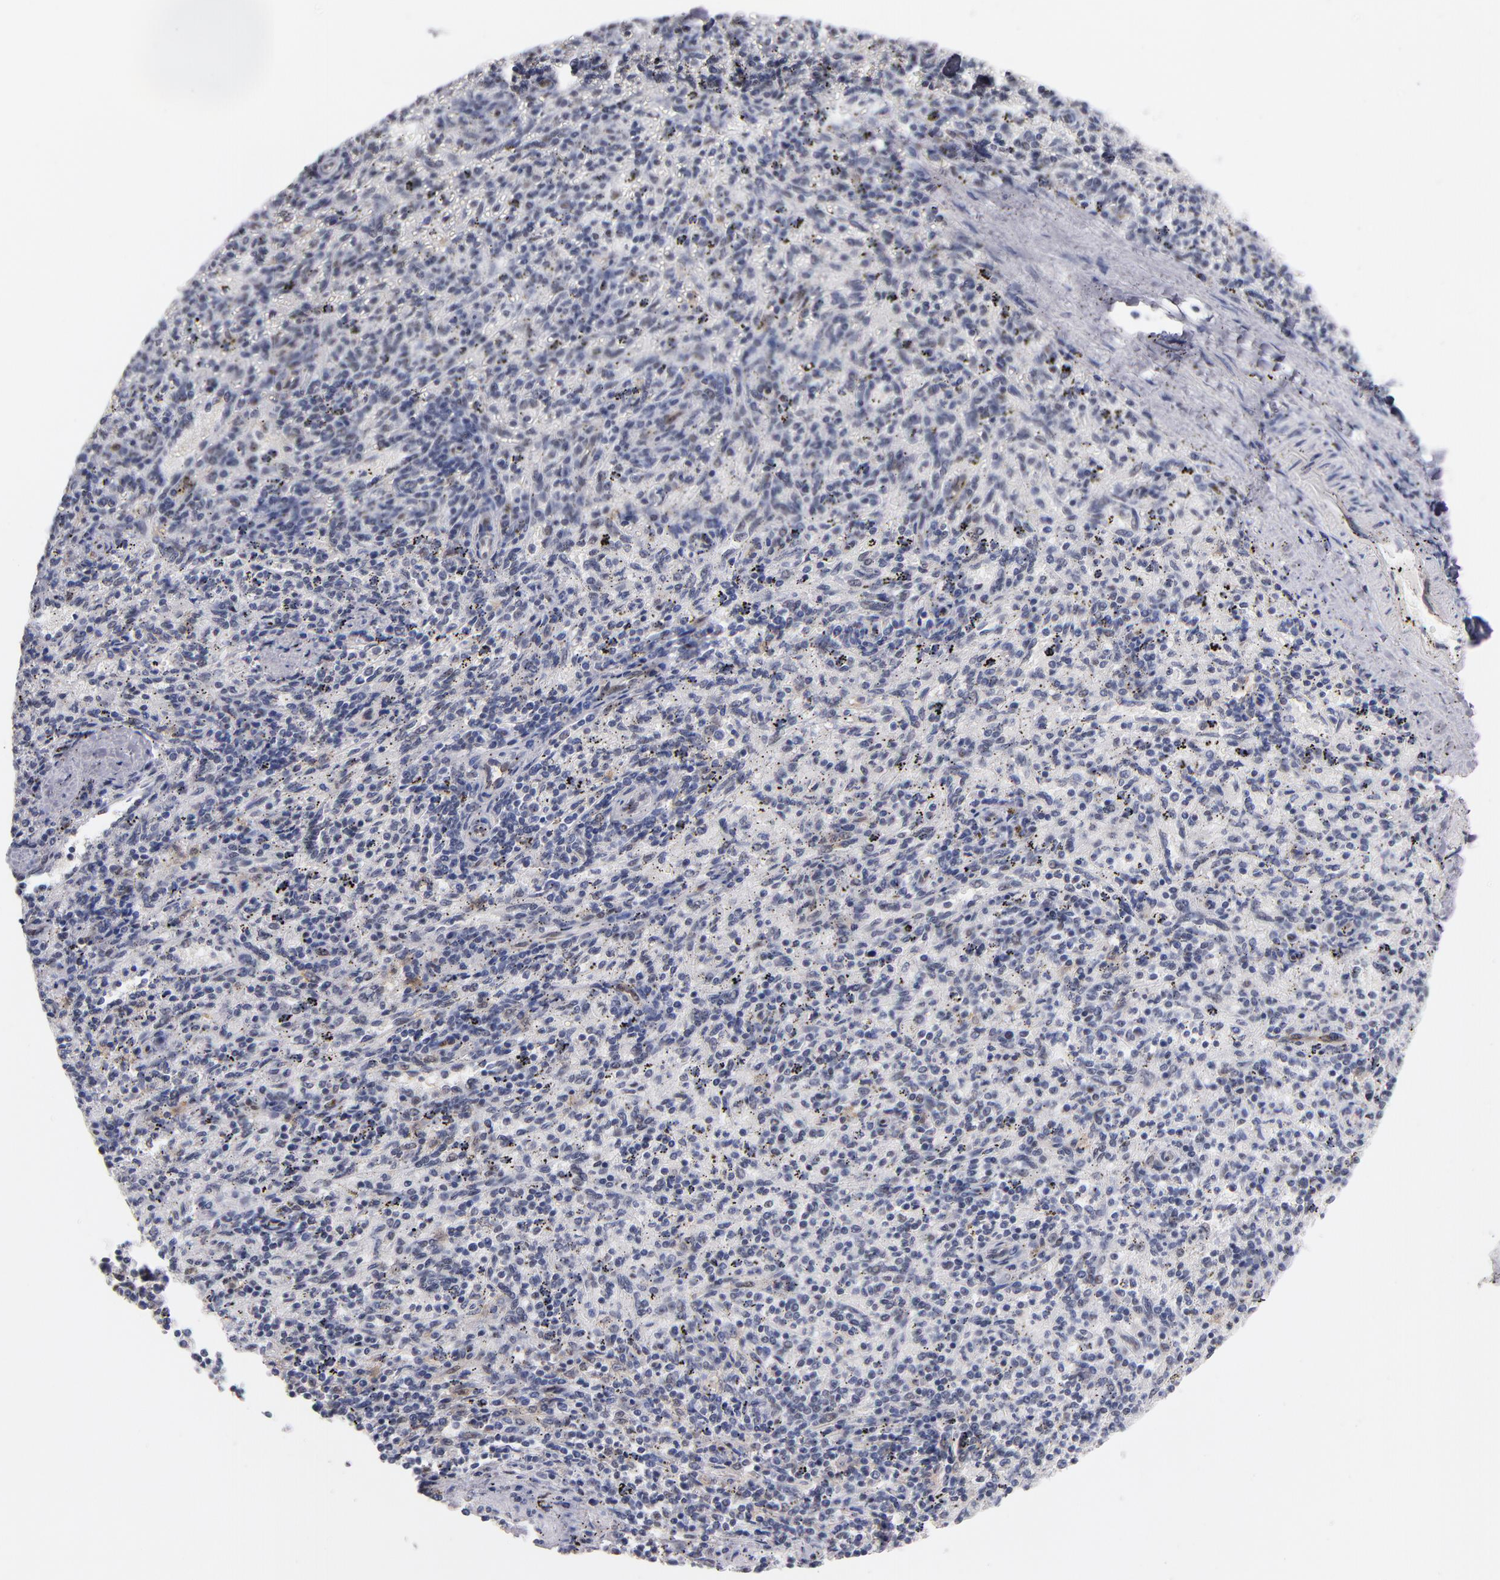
{"staining": {"intensity": "negative", "quantity": "none", "location": "none"}, "tissue": "spleen", "cell_type": "Cells in red pulp", "image_type": "normal", "snomed": [{"axis": "morphology", "description": "Normal tissue, NOS"}, {"axis": "topography", "description": "Spleen"}], "caption": "This photomicrograph is of normal spleen stained with IHC to label a protein in brown with the nuclei are counter-stained blue. There is no staining in cells in red pulp. (DAB (3,3'-diaminobenzidine) immunohistochemistry with hematoxylin counter stain).", "gene": "RAF1", "patient": {"sex": "female", "age": 10}}